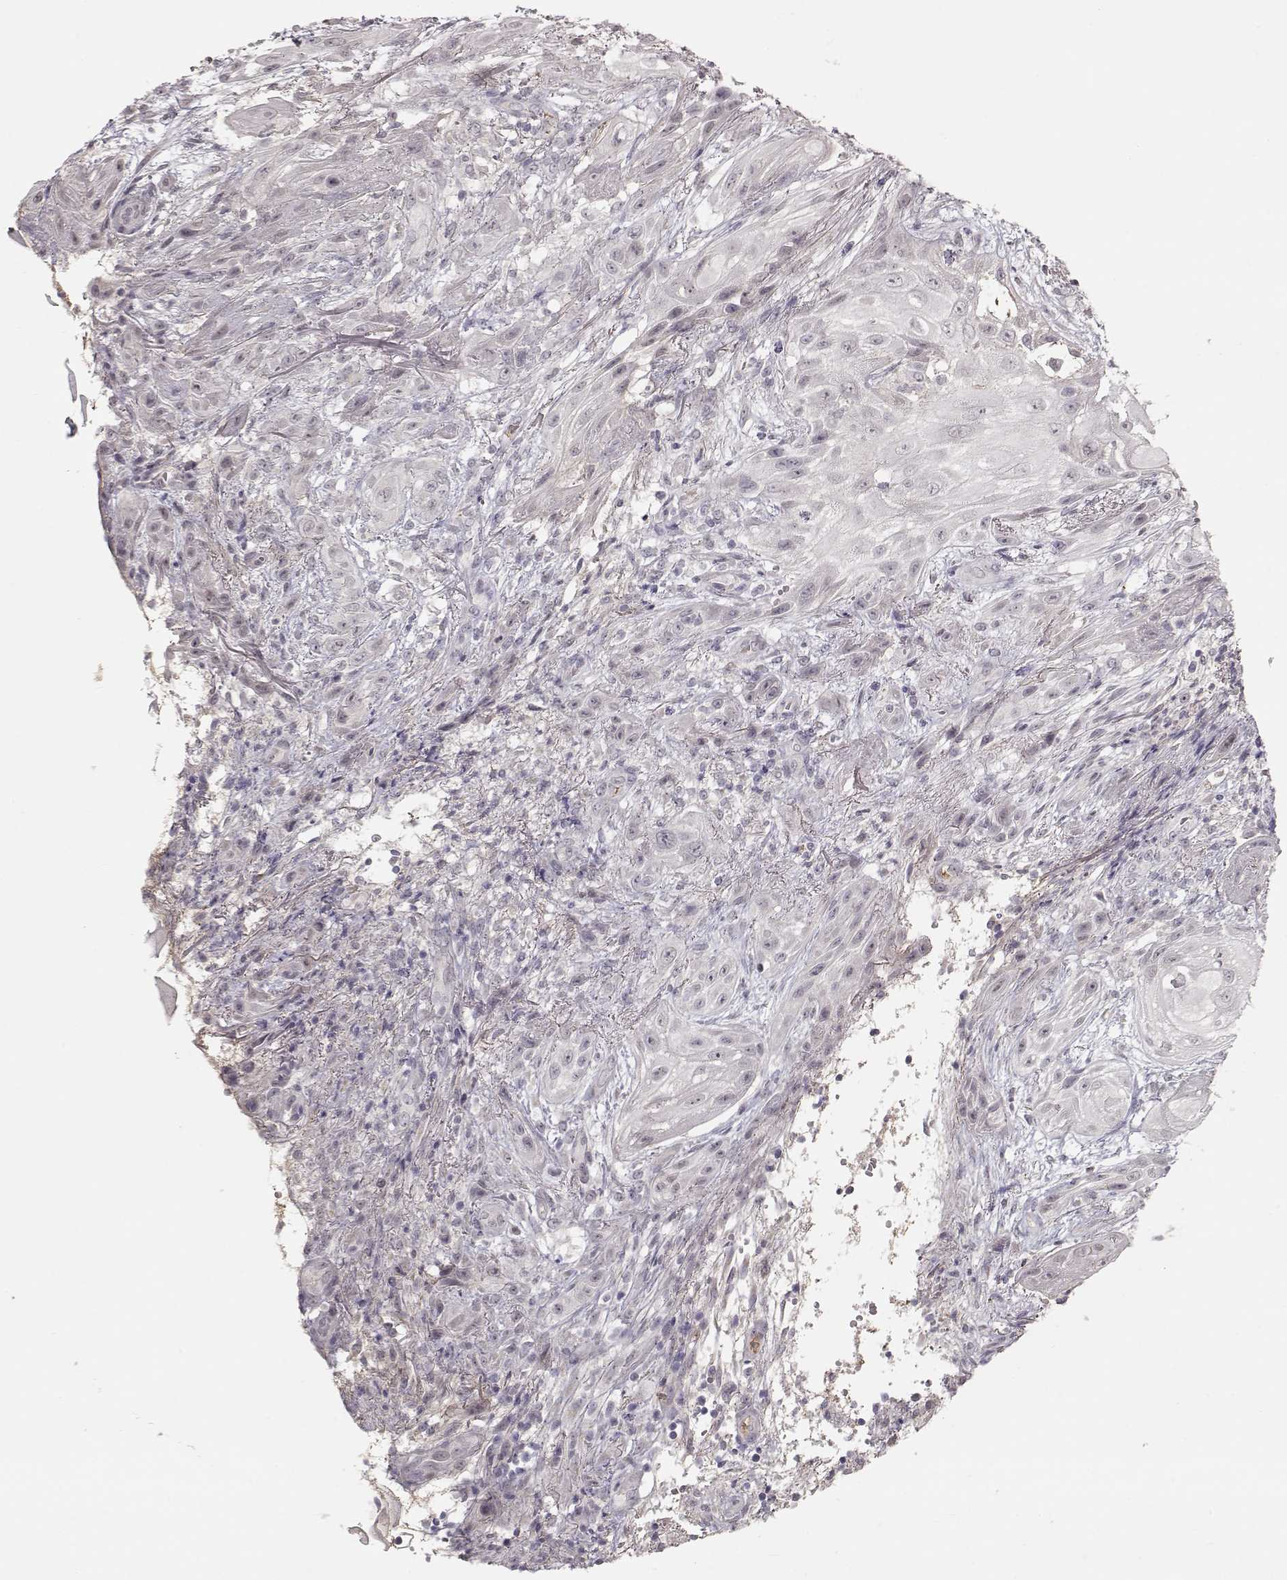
{"staining": {"intensity": "negative", "quantity": "none", "location": "none"}, "tissue": "skin cancer", "cell_type": "Tumor cells", "image_type": "cancer", "snomed": [{"axis": "morphology", "description": "Squamous cell carcinoma, NOS"}, {"axis": "topography", "description": "Skin"}], "caption": "High magnification brightfield microscopy of skin cancer (squamous cell carcinoma) stained with DAB (brown) and counterstained with hematoxylin (blue): tumor cells show no significant positivity.", "gene": "PNMT", "patient": {"sex": "male", "age": 62}}